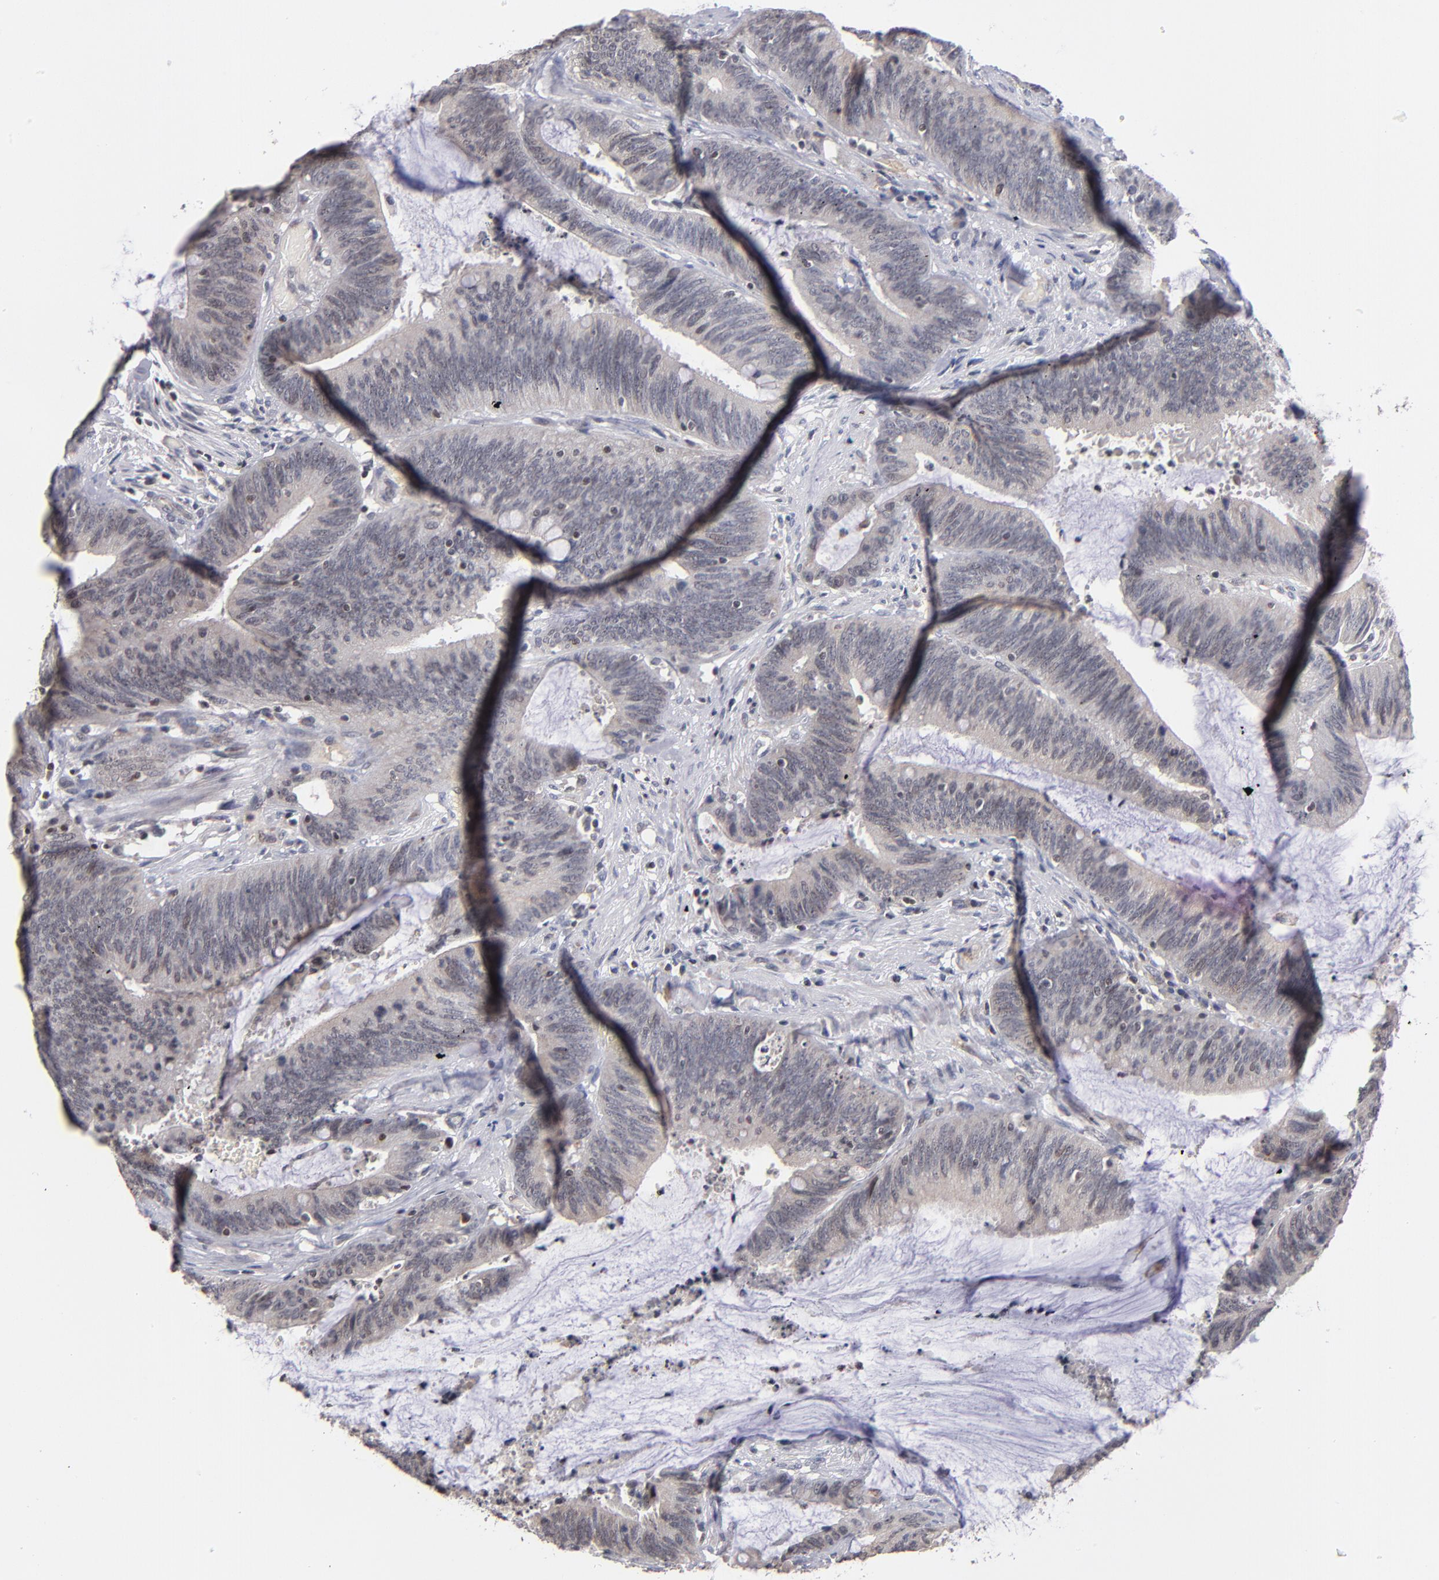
{"staining": {"intensity": "weak", "quantity": "25%-75%", "location": "cytoplasmic/membranous"}, "tissue": "colorectal cancer", "cell_type": "Tumor cells", "image_type": "cancer", "snomed": [{"axis": "morphology", "description": "Adenocarcinoma, NOS"}, {"axis": "topography", "description": "Rectum"}], "caption": "A histopathology image showing weak cytoplasmic/membranous positivity in approximately 25%-75% of tumor cells in colorectal cancer (adenocarcinoma), as visualized by brown immunohistochemical staining.", "gene": "ODF2", "patient": {"sex": "female", "age": 66}}